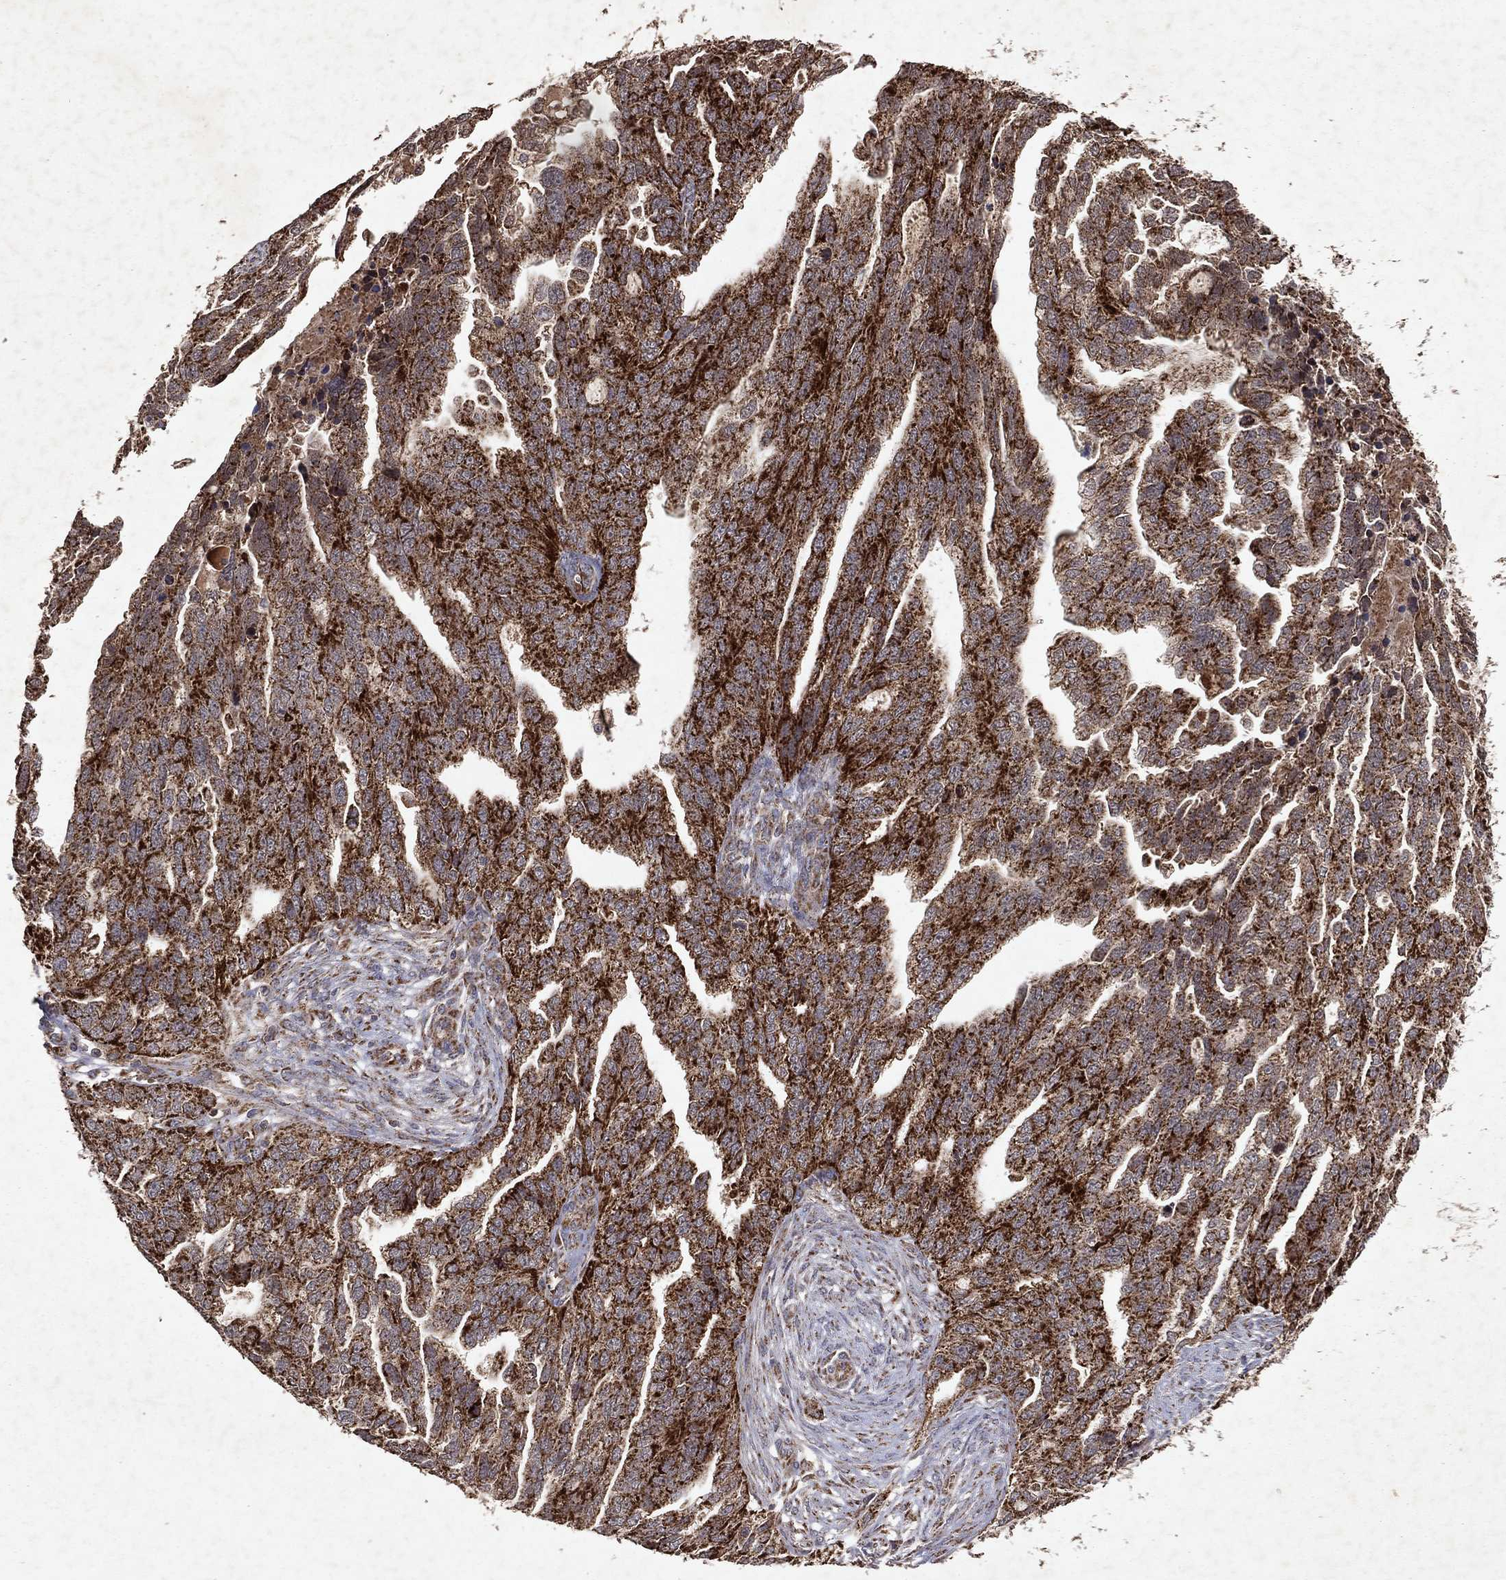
{"staining": {"intensity": "strong", "quantity": ">75%", "location": "cytoplasmic/membranous"}, "tissue": "ovarian cancer", "cell_type": "Tumor cells", "image_type": "cancer", "snomed": [{"axis": "morphology", "description": "Cystadenocarcinoma, serous, NOS"}, {"axis": "topography", "description": "Ovary"}], "caption": "A brown stain shows strong cytoplasmic/membranous positivity of a protein in human ovarian serous cystadenocarcinoma tumor cells.", "gene": "PYROXD2", "patient": {"sex": "female", "age": 51}}